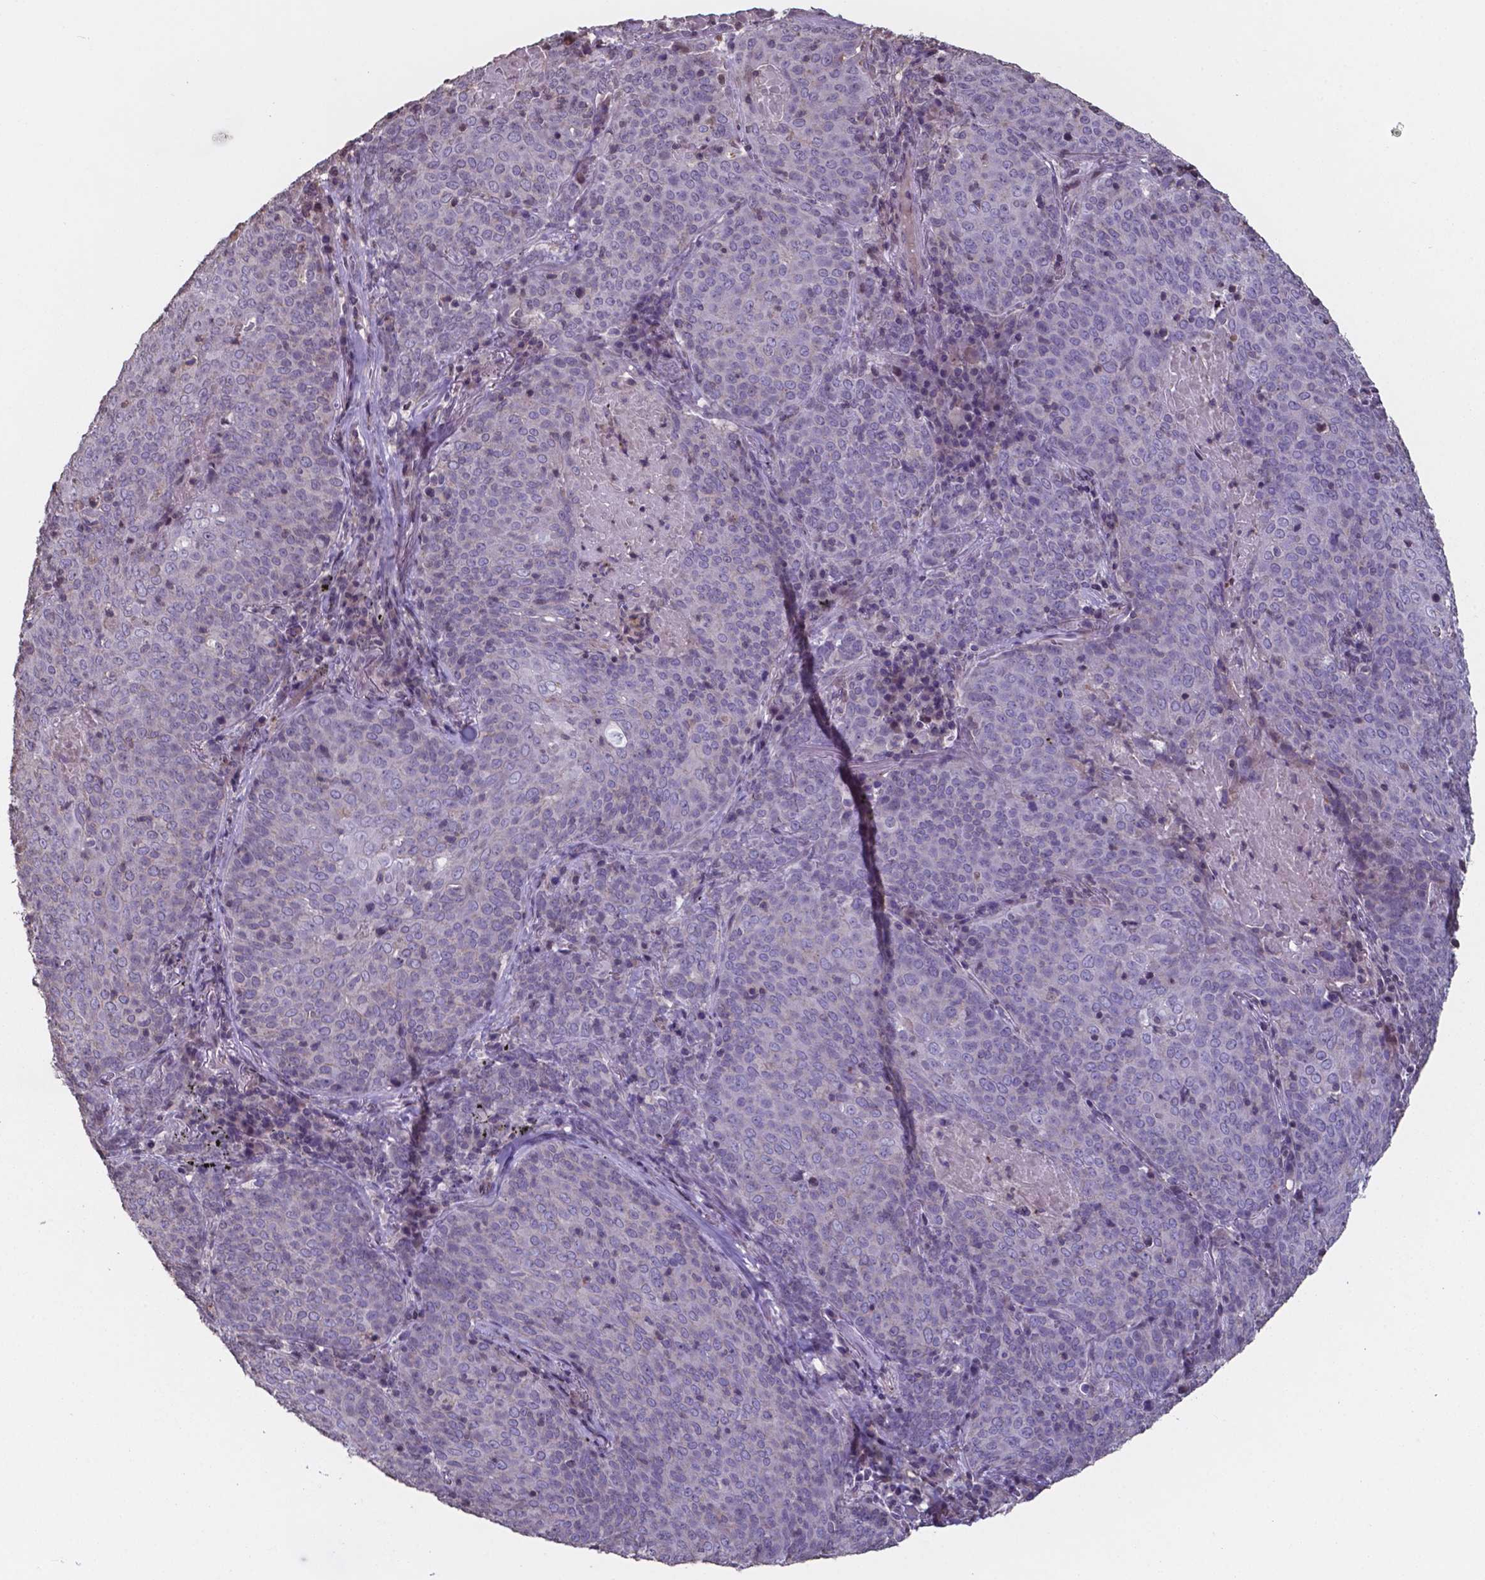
{"staining": {"intensity": "negative", "quantity": "none", "location": "none"}, "tissue": "lung cancer", "cell_type": "Tumor cells", "image_type": "cancer", "snomed": [{"axis": "morphology", "description": "Squamous cell carcinoma, NOS"}, {"axis": "topography", "description": "Lung"}], "caption": "DAB (3,3'-diaminobenzidine) immunohistochemical staining of squamous cell carcinoma (lung) demonstrates no significant positivity in tumor cells.", "gene": "MLC1", "patient": {"sex": "male", "age": 82}}